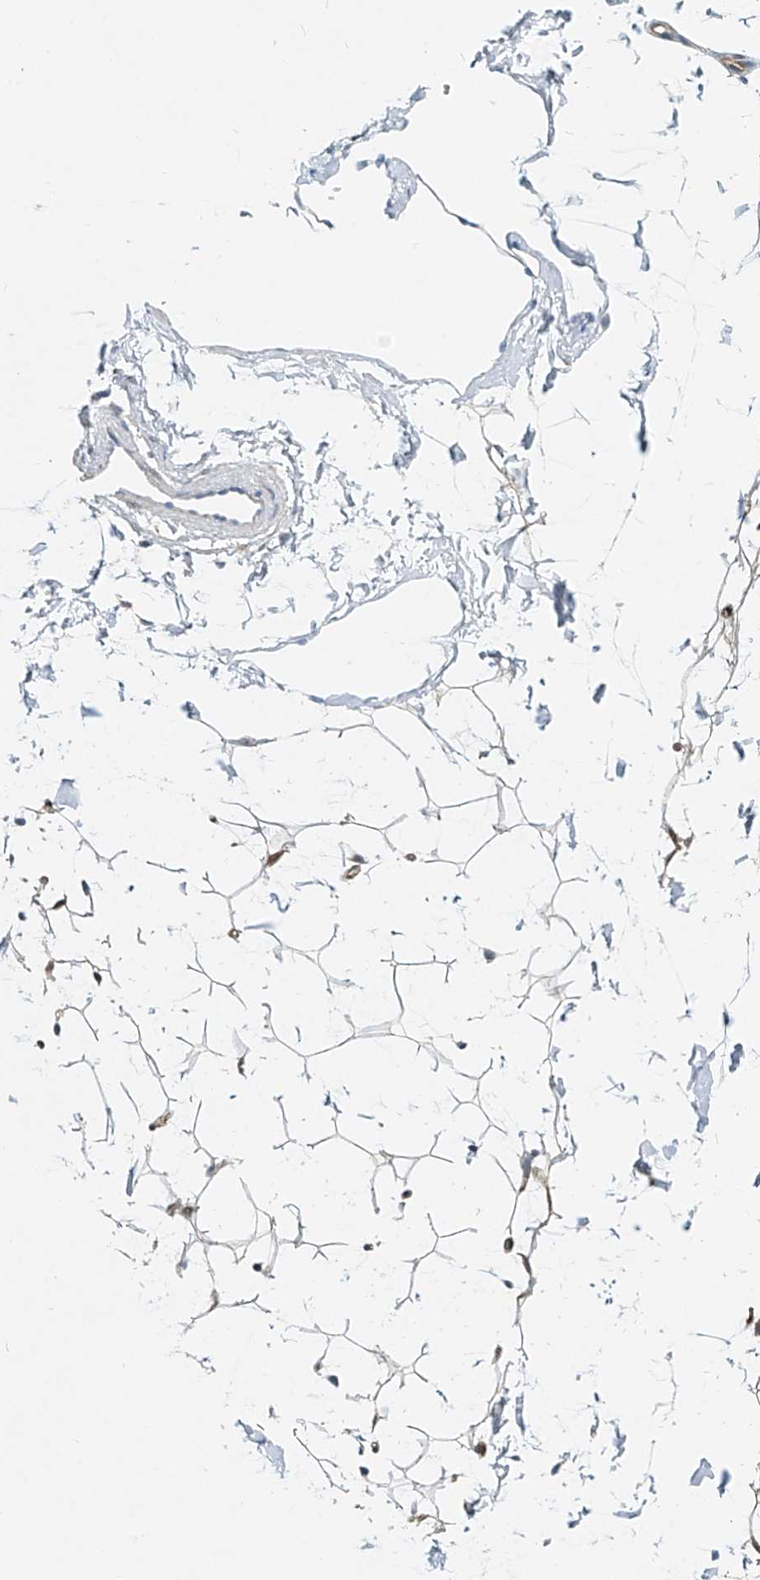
{"staining": {"intensity": "moderate", "quantity": "25%-75%", "location": "cytoplasmic/membranous"}, "tissue": "adipose tissue", "cell_type": "Adipocytes", "image_type": "normal", "snomed": [{"axis": "morphology", "description": "Normal tissue, NOS"}, {"axis": "topography", "description": "Breast"}], "caption": "Protein expression analysis of normal adipose tissue shows moderate cytoplasmic/membranous positivity in approximately 25%-75% of adipocytes.", "gene": "PTPRA", "patient": {"sex": "female", "age": 23}}